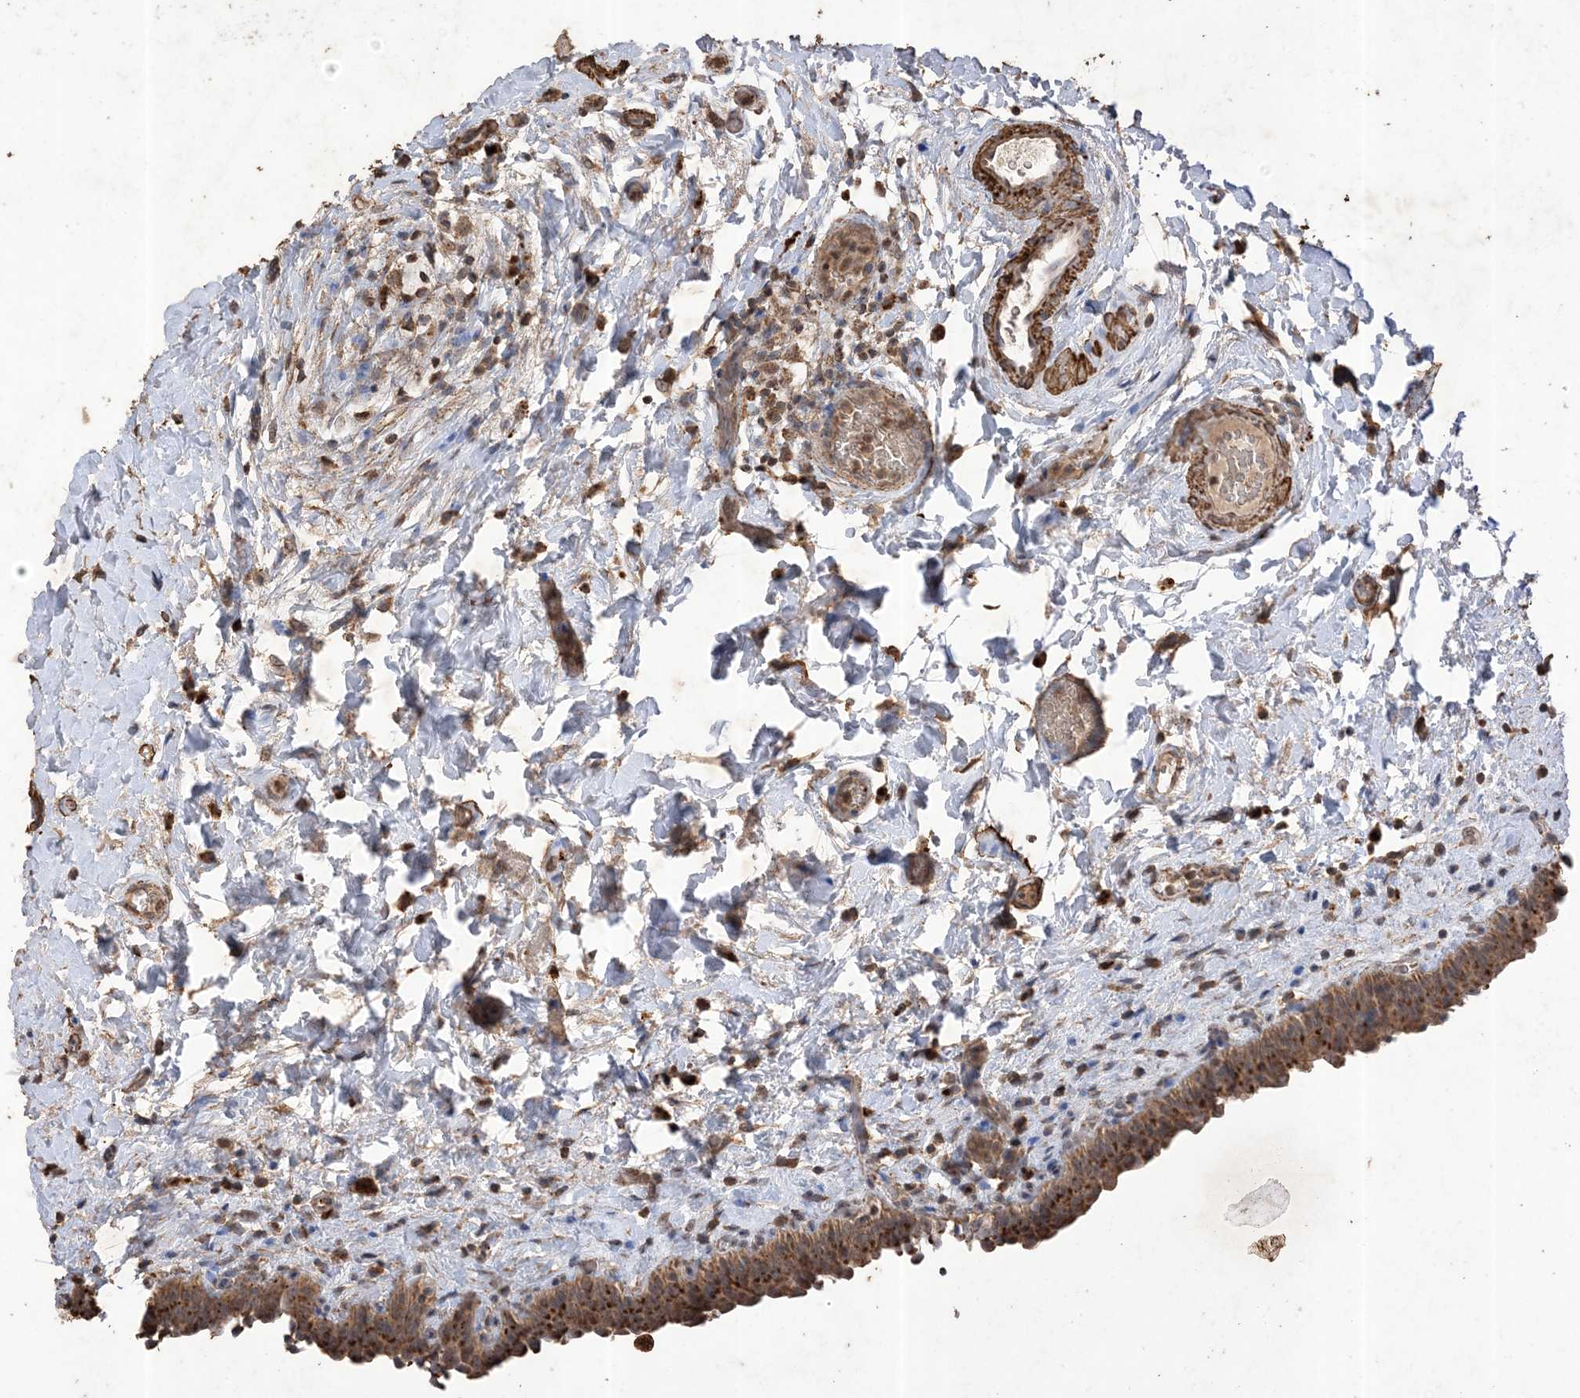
{"staining": {"intensity": "moderate", "quantity": ">75%", "location": "cytoplasmic/membranous"}, "tissue": "urinary bladder", "cell_type": "Urothelial cells", "image_type": "normal", "snomed": [{"axis": "morphology", "description": "Normal tissue, NOS"}, {"axis": "topography", "description": "Urinary bladder"}], "caption": "Protein expression analysis of benign human urinary bladder reveals moderate cytoplasmic/membranous staining in approximately >75% of urothelial cells.", "gene": "HPS4", "patient": {"sex": "male", "age": 83}}